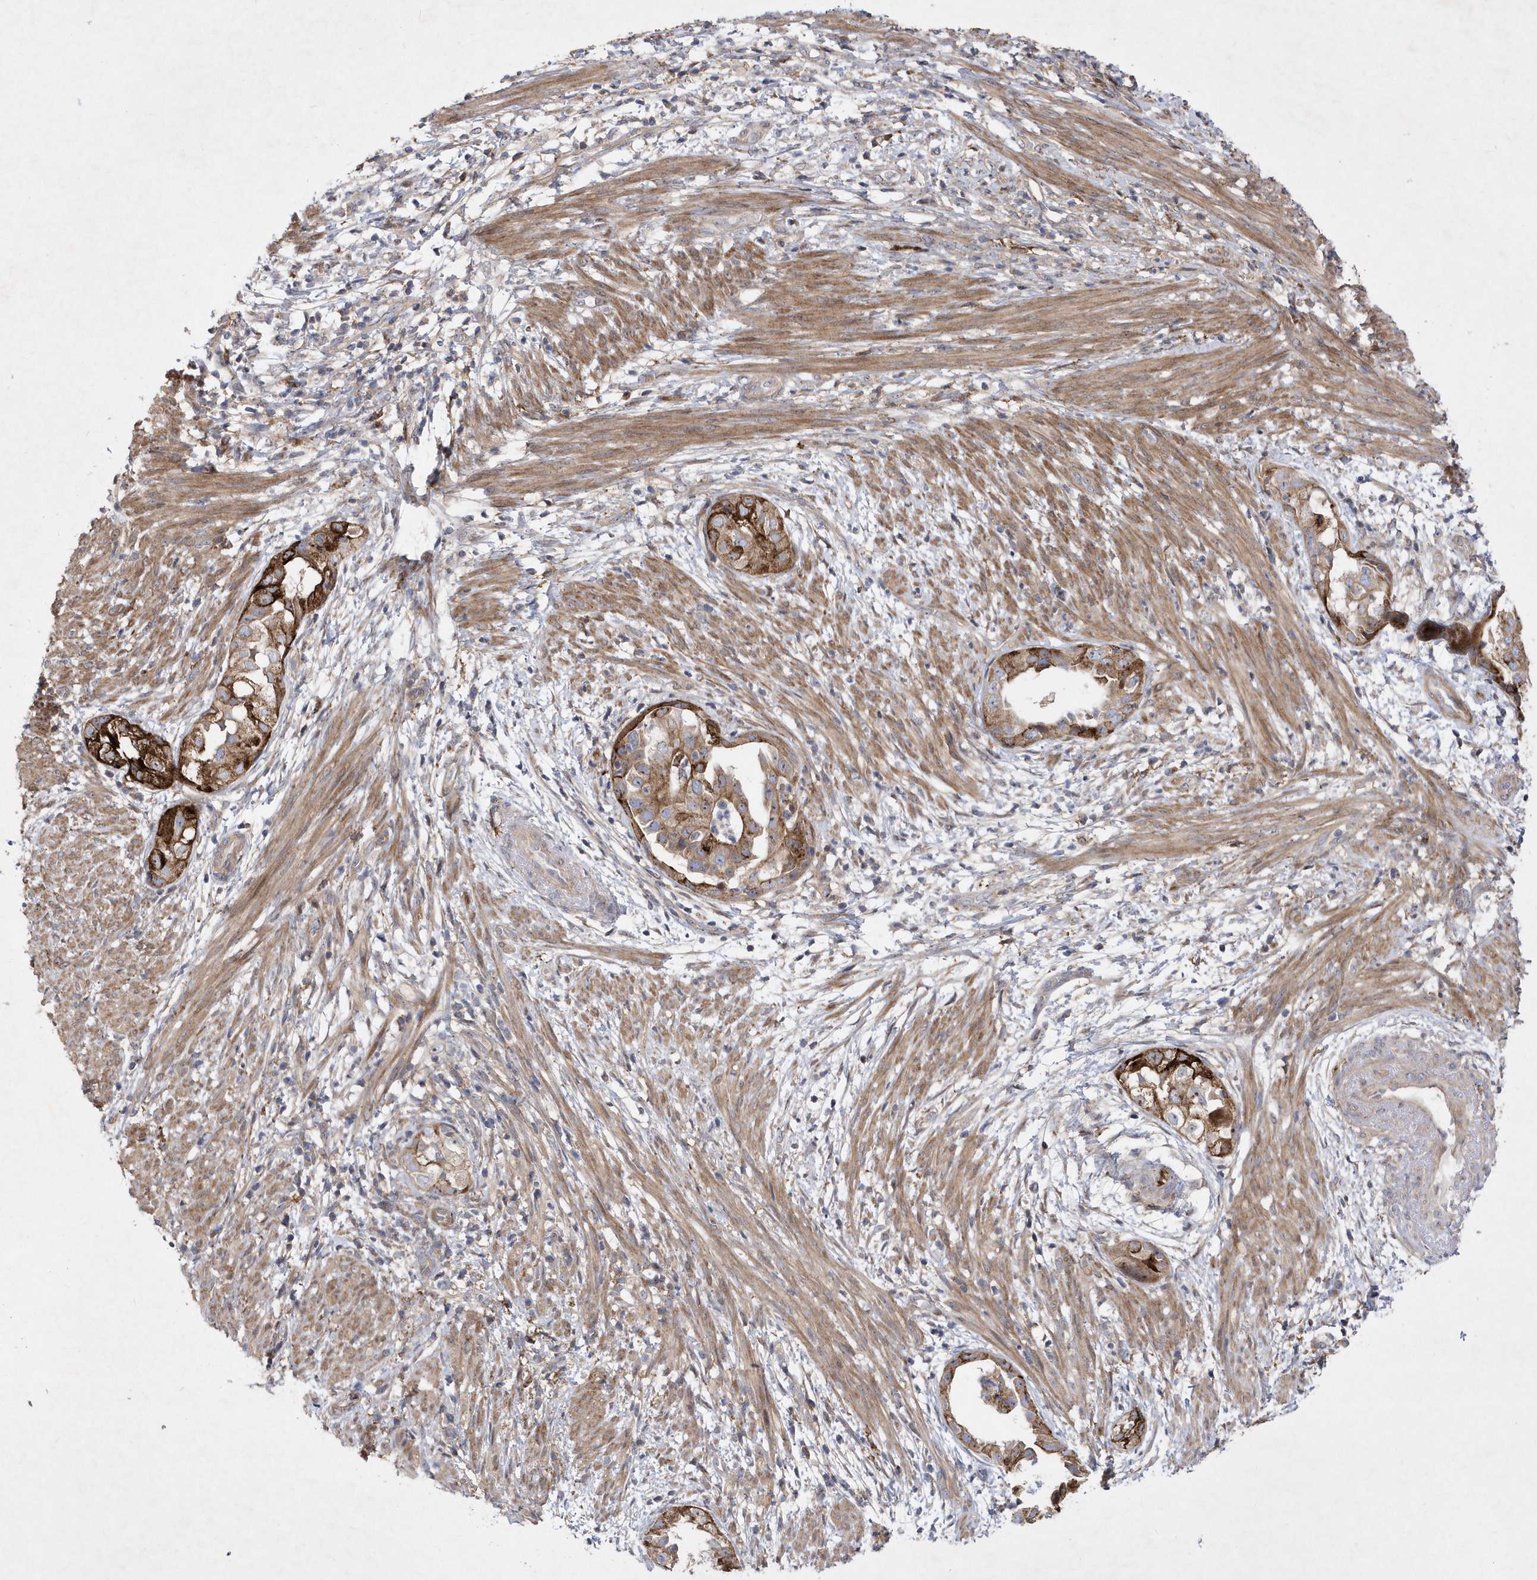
{"staining": {"intensity": "strong", "quantity": "25%-75%", "location": "cytoplasmic/membranous"}, "tissue": "endometrial cancer", "cell_type": "Tumor cells", "image_type": "cancer", "snomed": [{"axis": "morphology", "description": "Adenocarcinoma, NOS"}, {"axis": "topography", "description": "Endometrium"}], "caption": "This is an image of IHC staining of endometrial cancer (adenocarcinoma), which shows strong staining in the cytoplasmic/membranous of tumor cells.", "gene": "LONRF2", "patient": {"sex": "female", "age": 85}}